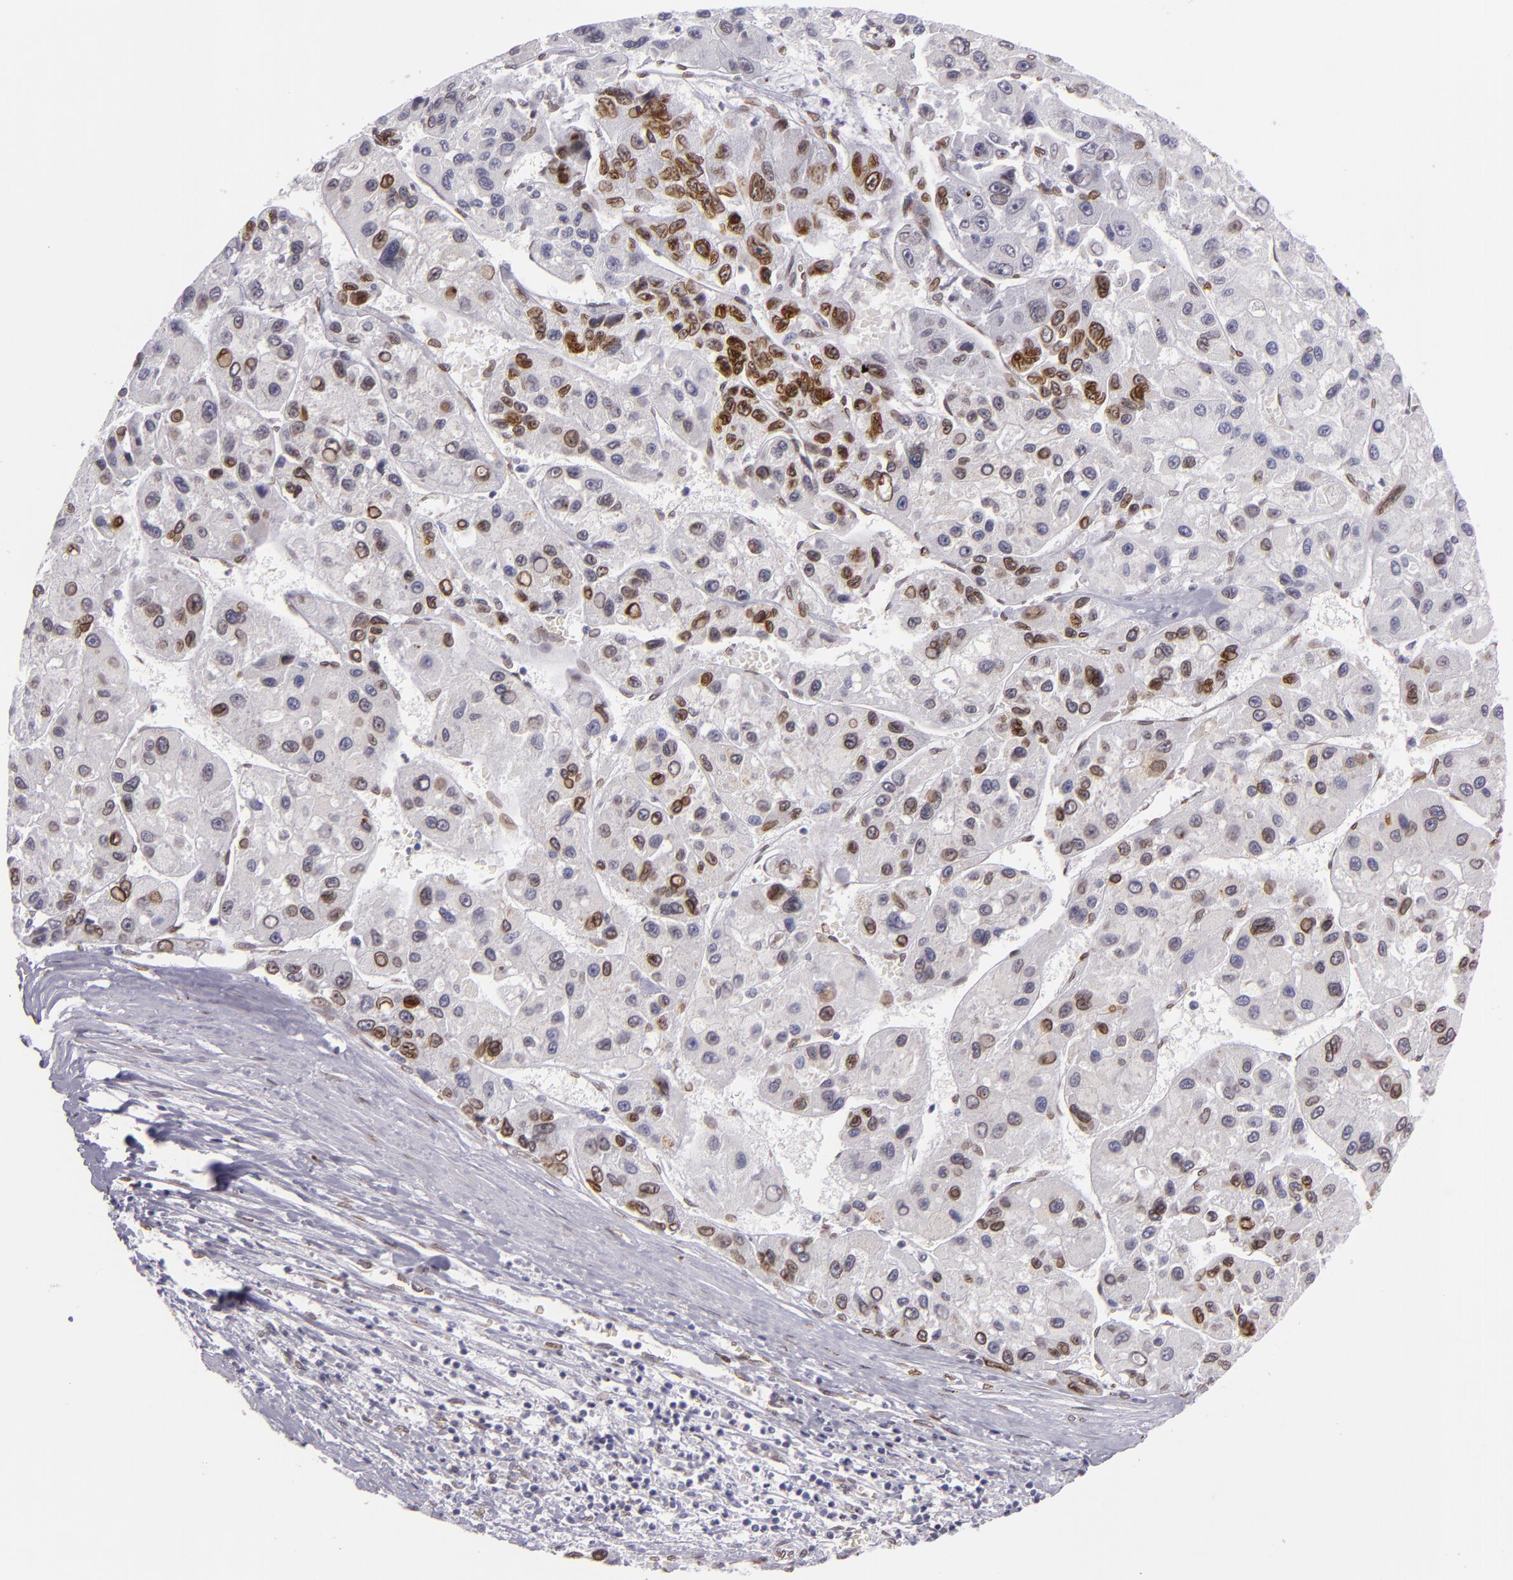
{"staining": {"intensity": "moderate", "quantity": "25%-75%", "location": "nuclear"}, "tissue": "liver cancer", "cell_type": "Tumor cells", "image_type": "cancer", "snomed": [{"axis": "morphology", "description": "Carcinoma, Hepatocellular, NOS"}, {"axis": "topography", "description": "Liver"}], "caption": "Immunohistochemistry (IHC) (DAB (3,3'-diaminobenzidine)) staining of liver cancer displays moderate nuclear protein staining in about 25%-75% of tumor cells.", "gene": "EMD", "patient": {"sex": "male", "age": 64}}